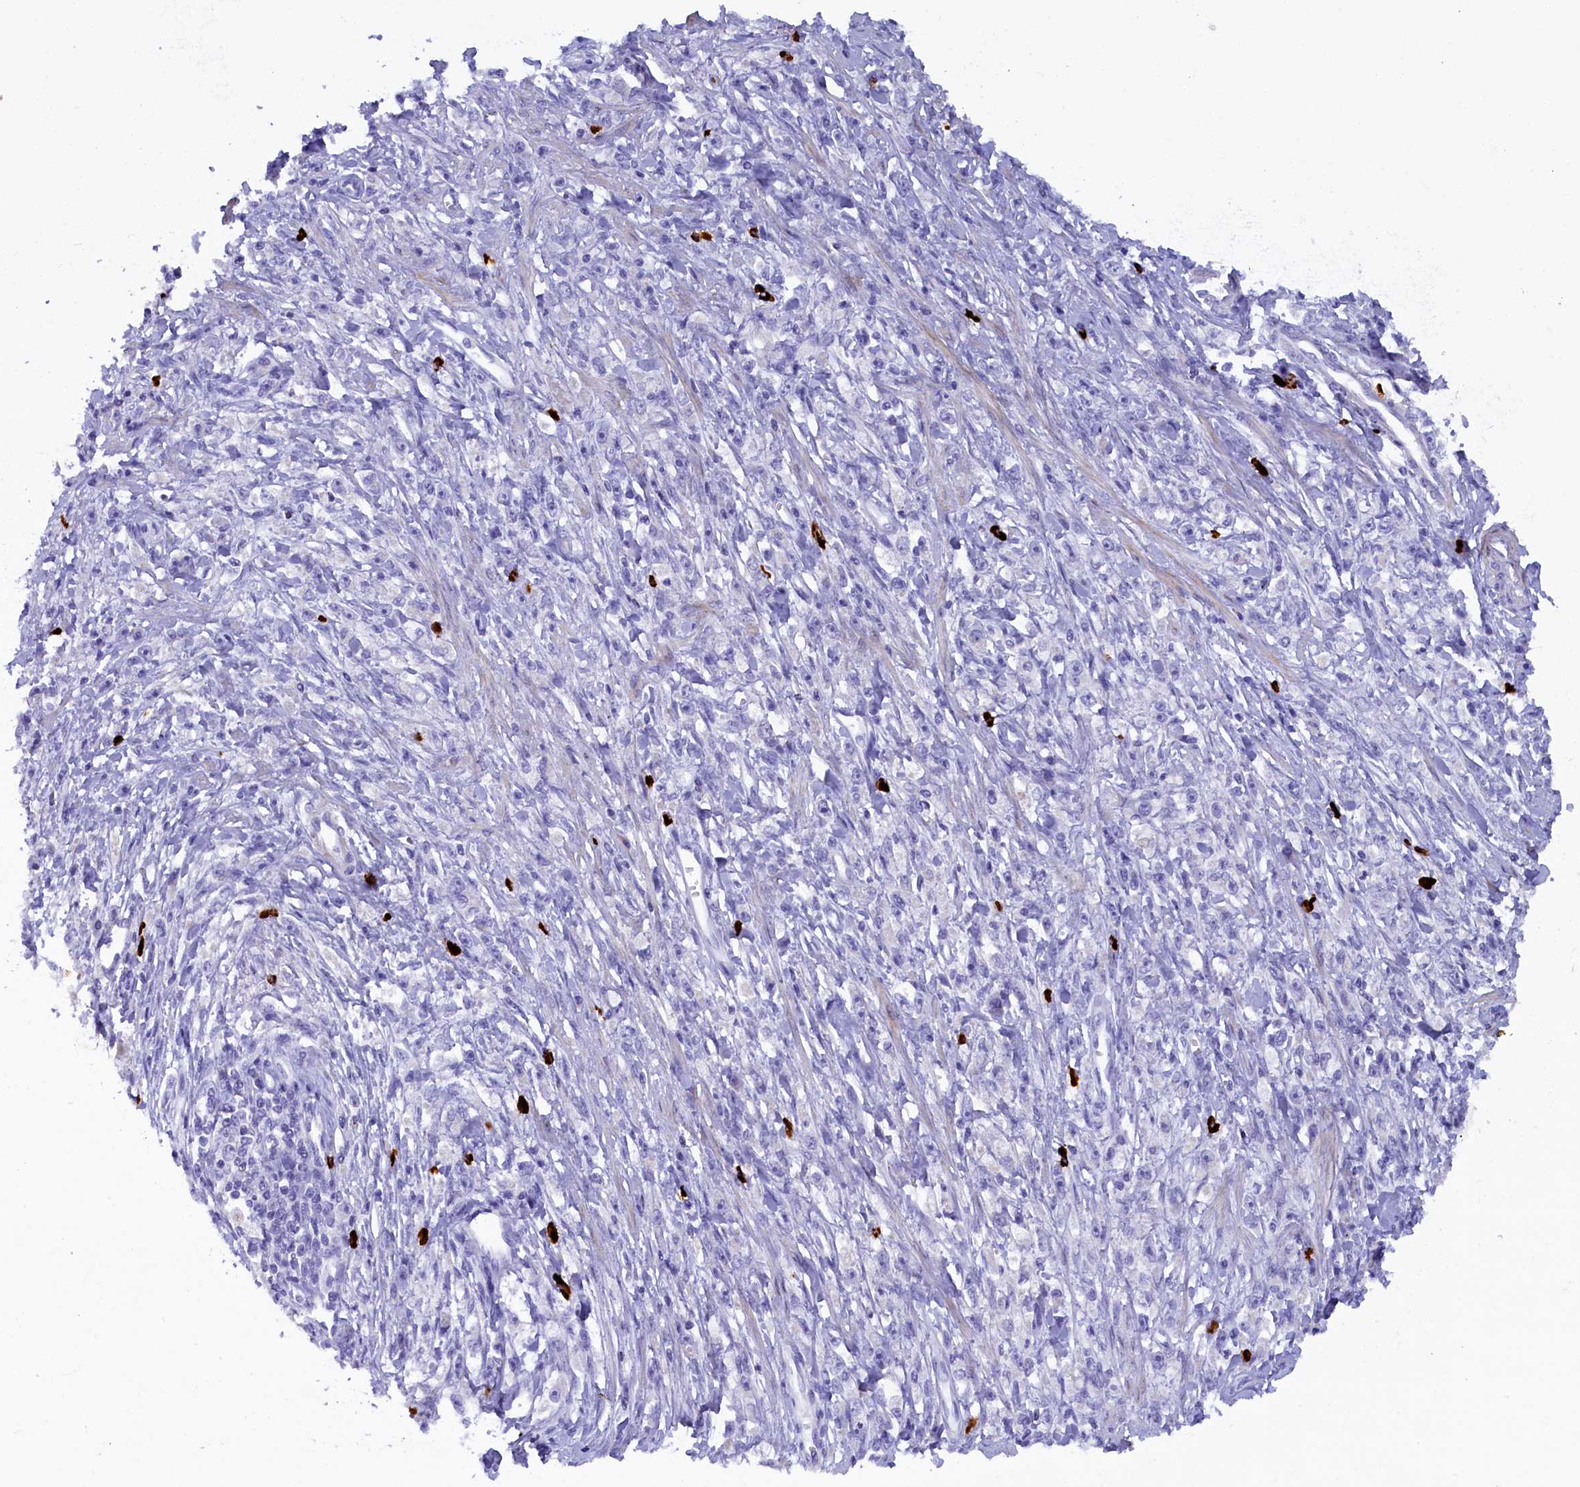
{"staining": {"intensity": "negative", "quantity": "none", "location": "none"}, "tissue": "stomach cancer", "cell_type": "Tumor cells", "image_type": "cancer", "snomed": [{"axis": "morphology", "description": "Adenocarcinoma, NOS"}, {"axis": "topography", "description": "Stomach"}], "caption": "Immunohistochemistry micrograph of neoplastic tissue: human stomach adenocarcinoma stained with DAB reveals no significant protein positivity in tumor cells. Brightfield microscopy of IHC stained with DAB (brown) and hematoxylin (blue), captured at high magnification.", "gene": "RTTN", "patient": {"sex": "female", "age": 59}}